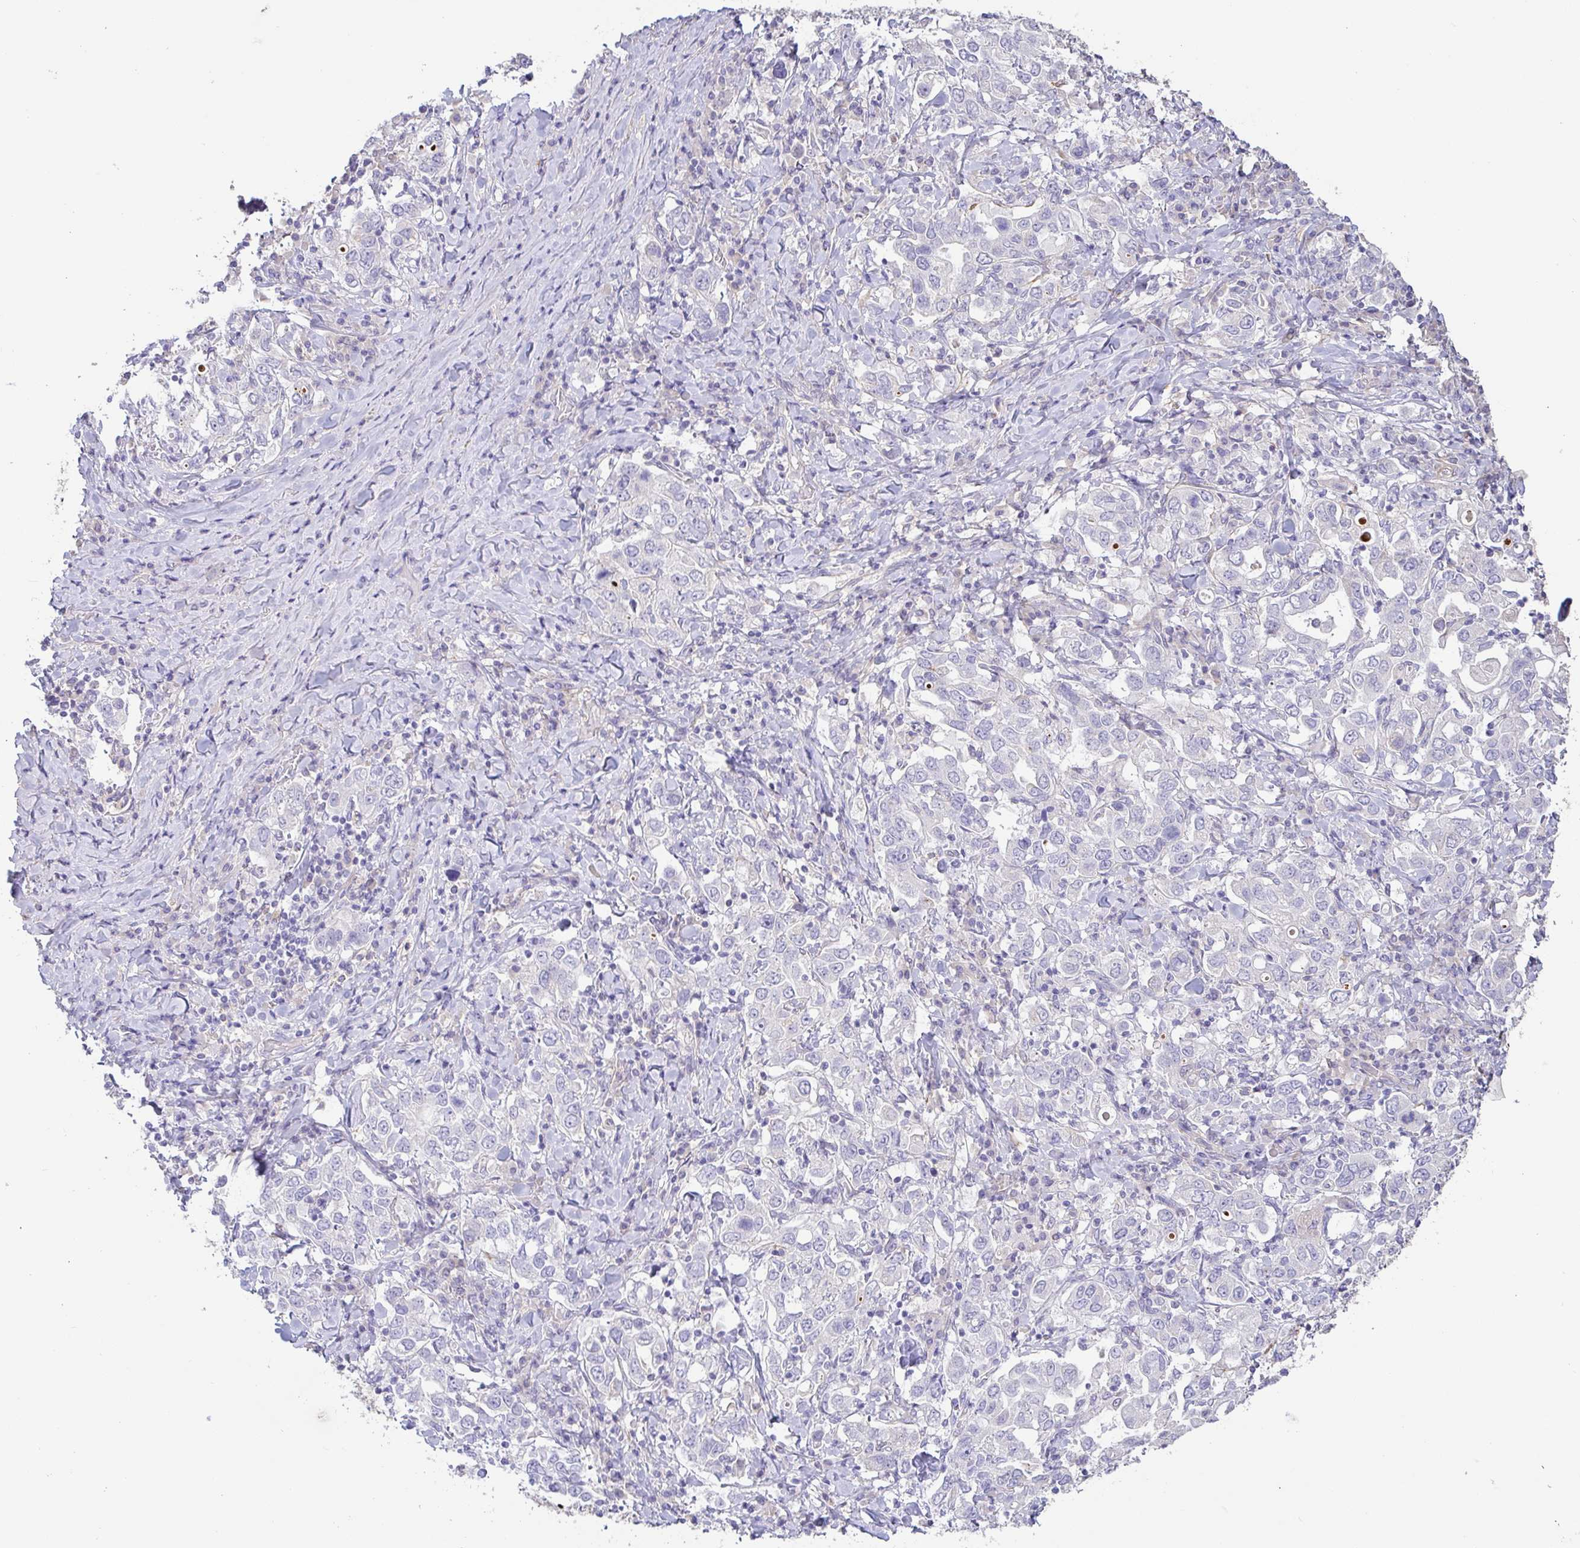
{"staining": {"intensity": "negative", "quantity": "none", "location": "none"}, "tissue": "stomach cancer", "cell_type": "Tumor cells", "image_type": "cancer", "snomed": [{"axis": "morphology", "description": "Adenocarcinoma, NOS"}, {"axis": "topography", "description": "Stomach, upper"}], "caption": "Tumor cells are negative for protein expression in human stomach adenocarcinoma. (DAB immunohistochemistry (IHC) visualized using brightfield microscopy, high magnification).", "gene": "PYGM", "patient": {"sex": "male", "age": 62}}